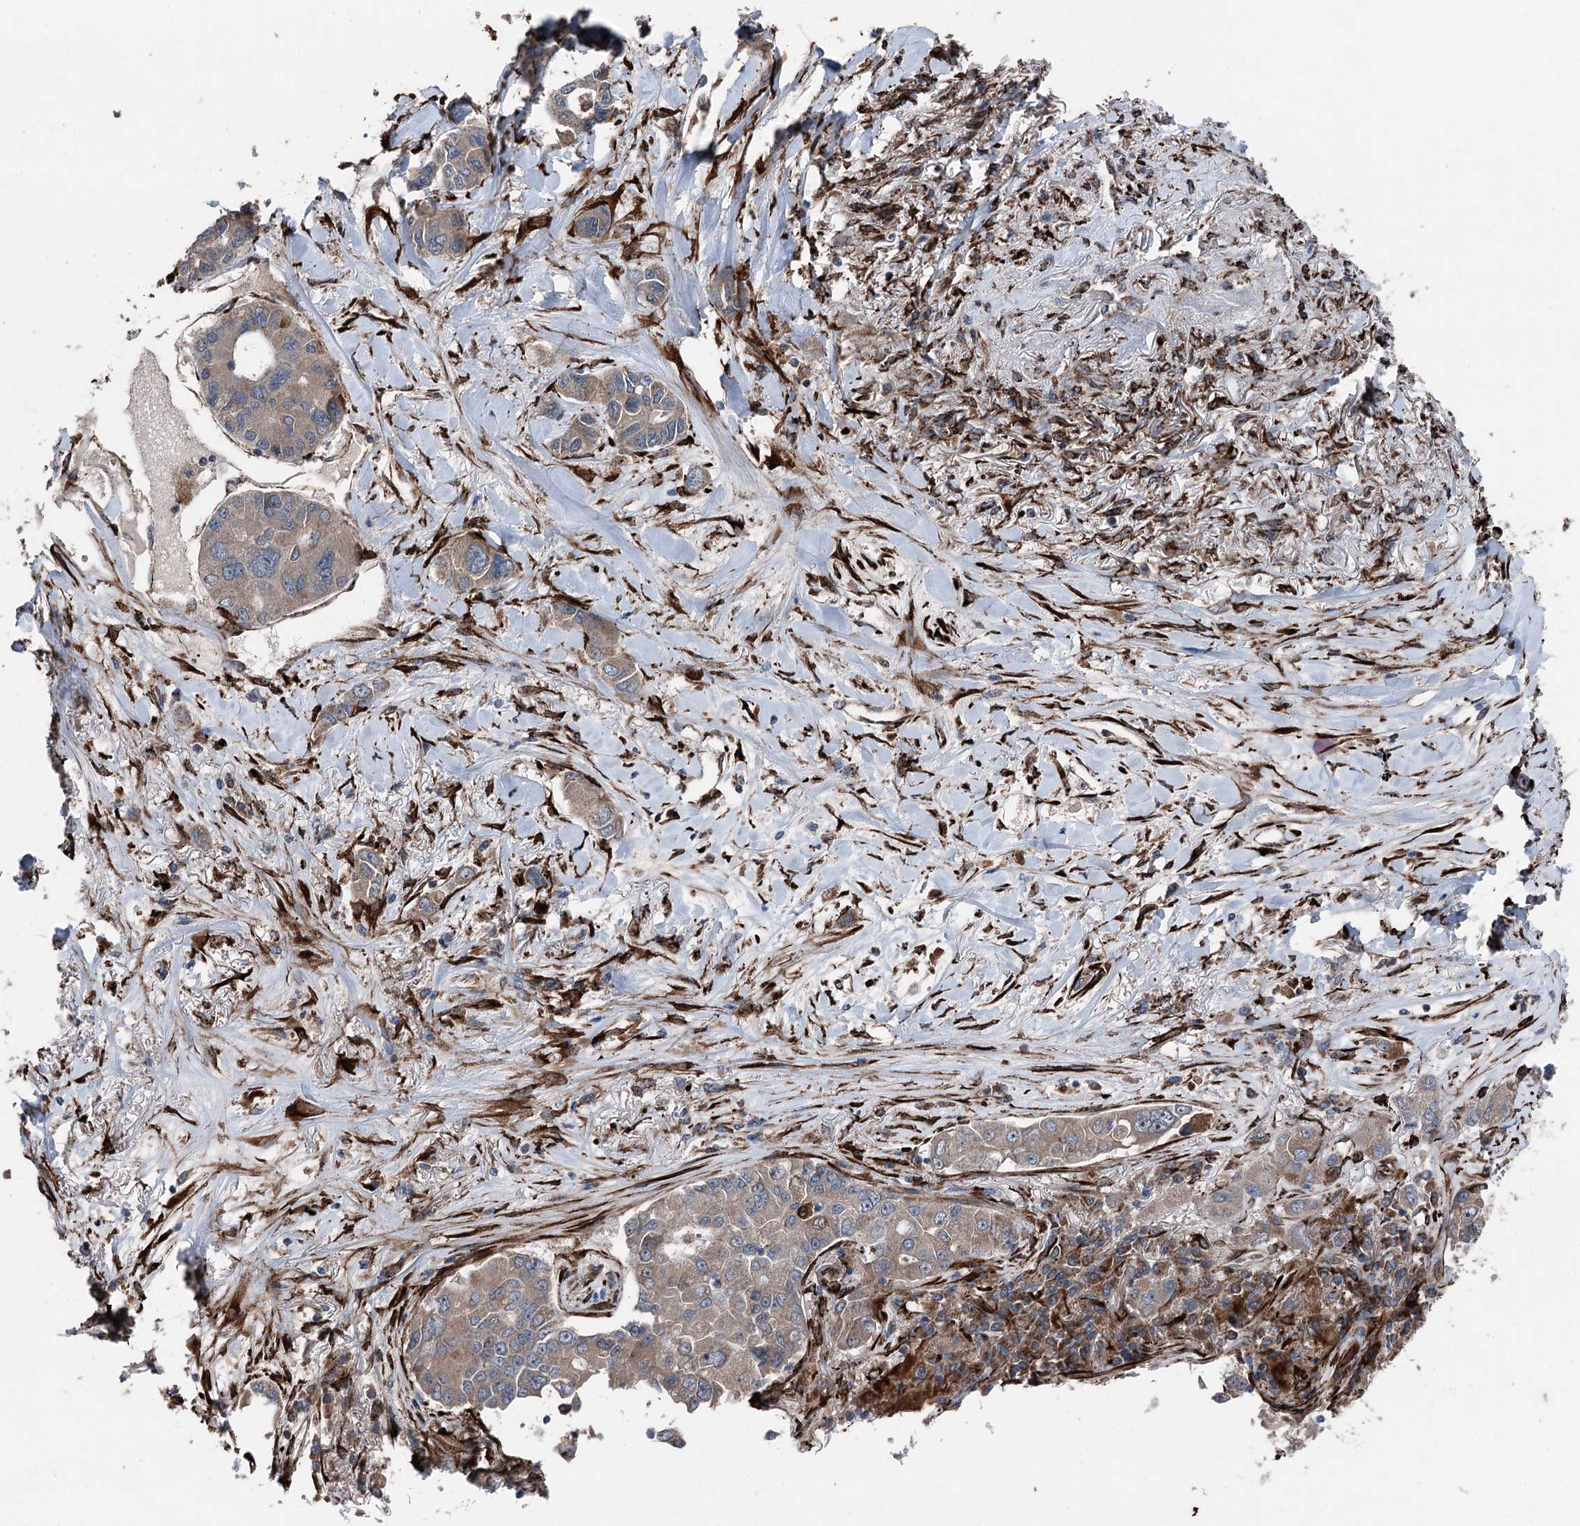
{"staining": {"intensity": "weak", "quantity": "25%-75%", "location": "cytoplasmic/membranous"}, "tissue": "lung cancer", "cell_type": "Tumor cells", "image_type": "cancer", "snomed": [{"axis": "morphology", "description": "Adenocarcinoma, NOS"}, {"axis": "topography", "description": "Lung"}], "caption": "The micrograph shows staining of lung cancer (adenocarcinoma), revealing weak cytoplasmic/membranous protein positivity (brown color) within tumor cells.", "gene": "DDIAS", "patient": {"sex": "male", "age": 49}}